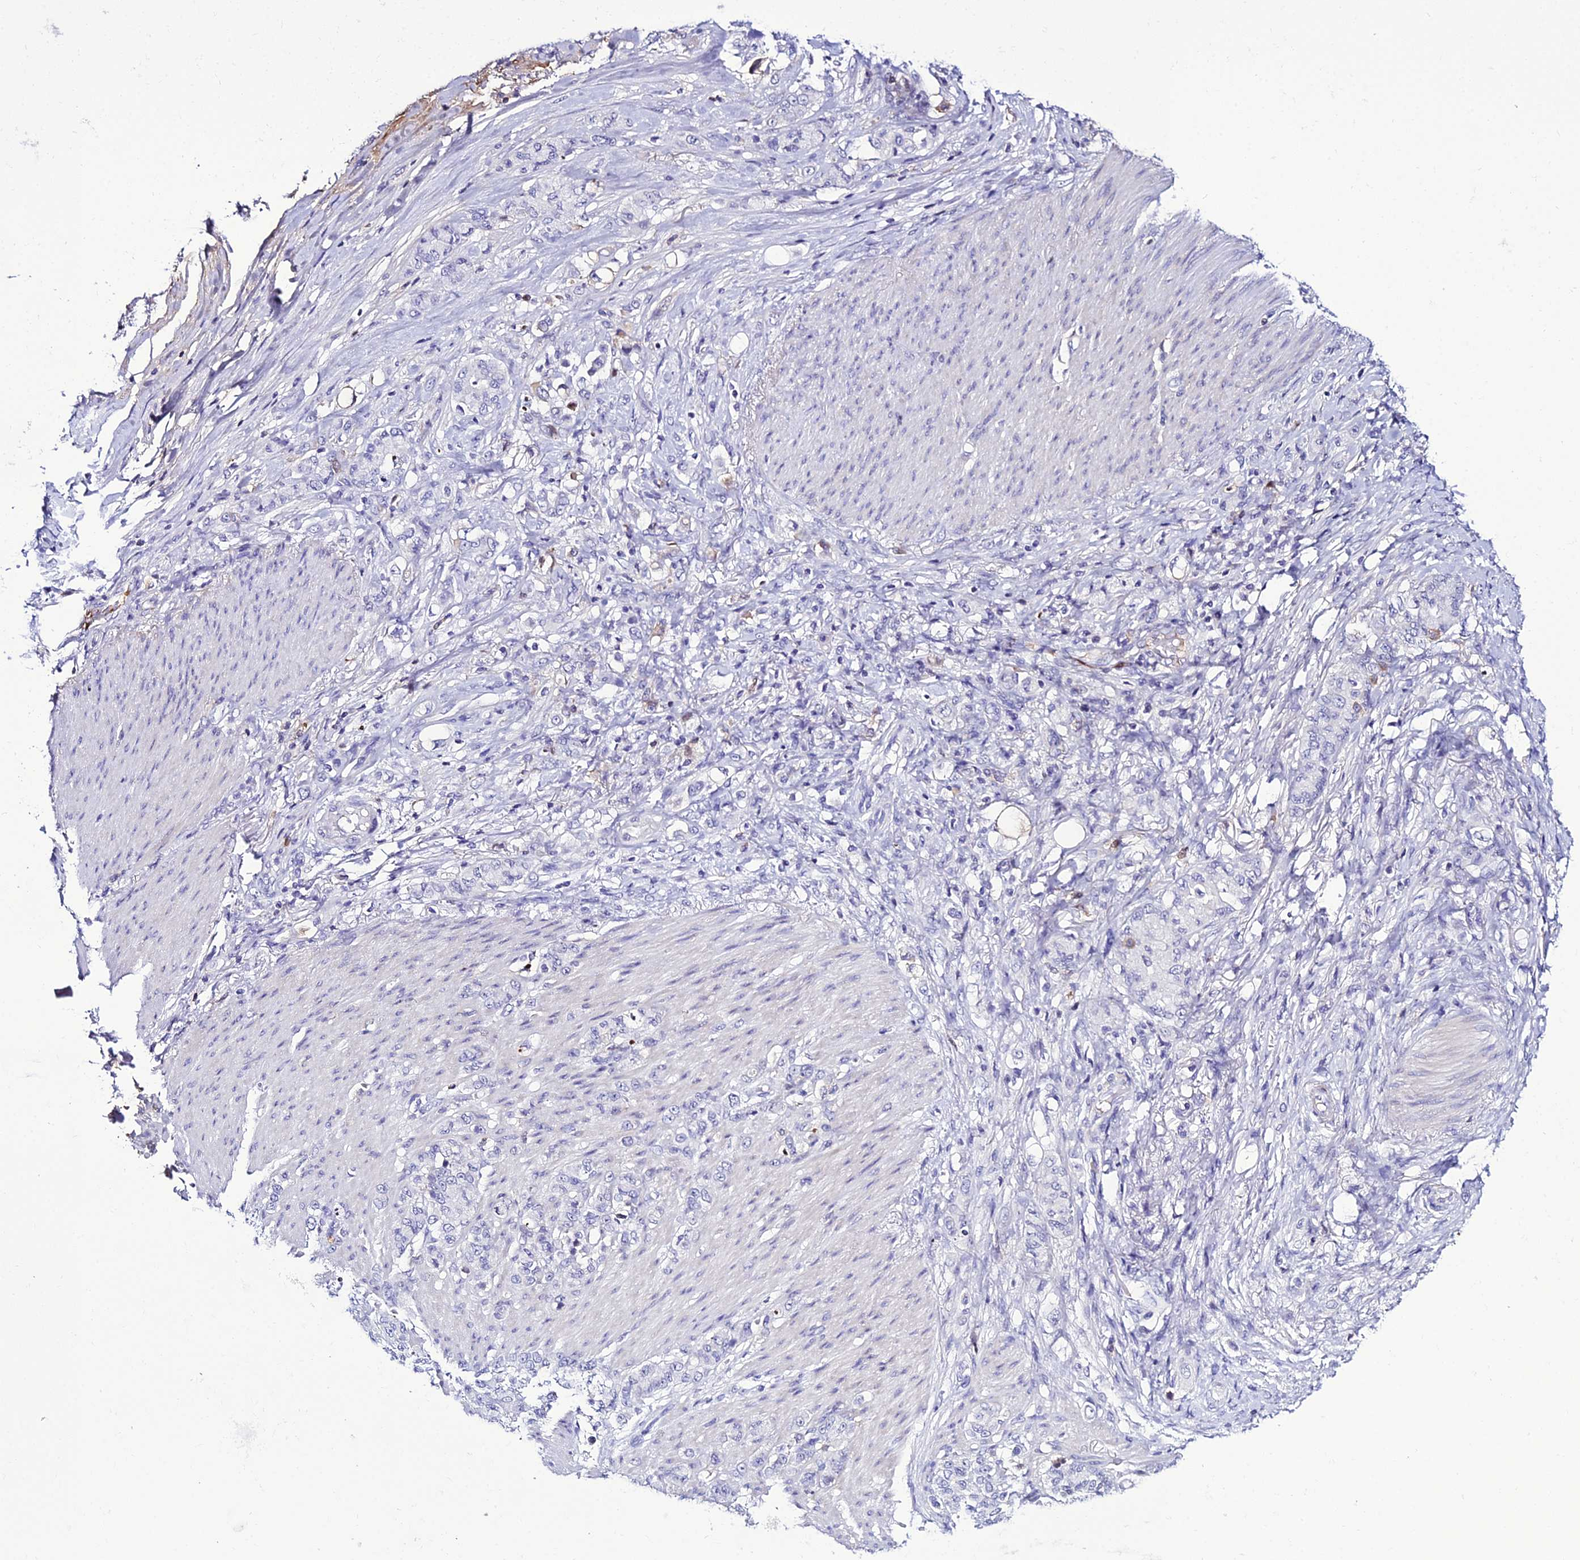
{"staining": {"intensity": "negative", "quantity": "none", "location": "none"}, "tissue": "stomach cancer", "cell_type": "Tumor cells", "image_type": "cancer", "snomed": [{"axis": "morphology", "description": "Adenocarcinoma, NOS"}, {"axis": "topography", "description": "Stomach"}], "caption": "Immunohistochemistry (IHC) image of stomach cancer (adenocarcinoma) stained for a protein (brown), which reveals no positivity in tumor cells.", "gene": "DEFB132", "patient": {"sex": "female", "age": 79}}